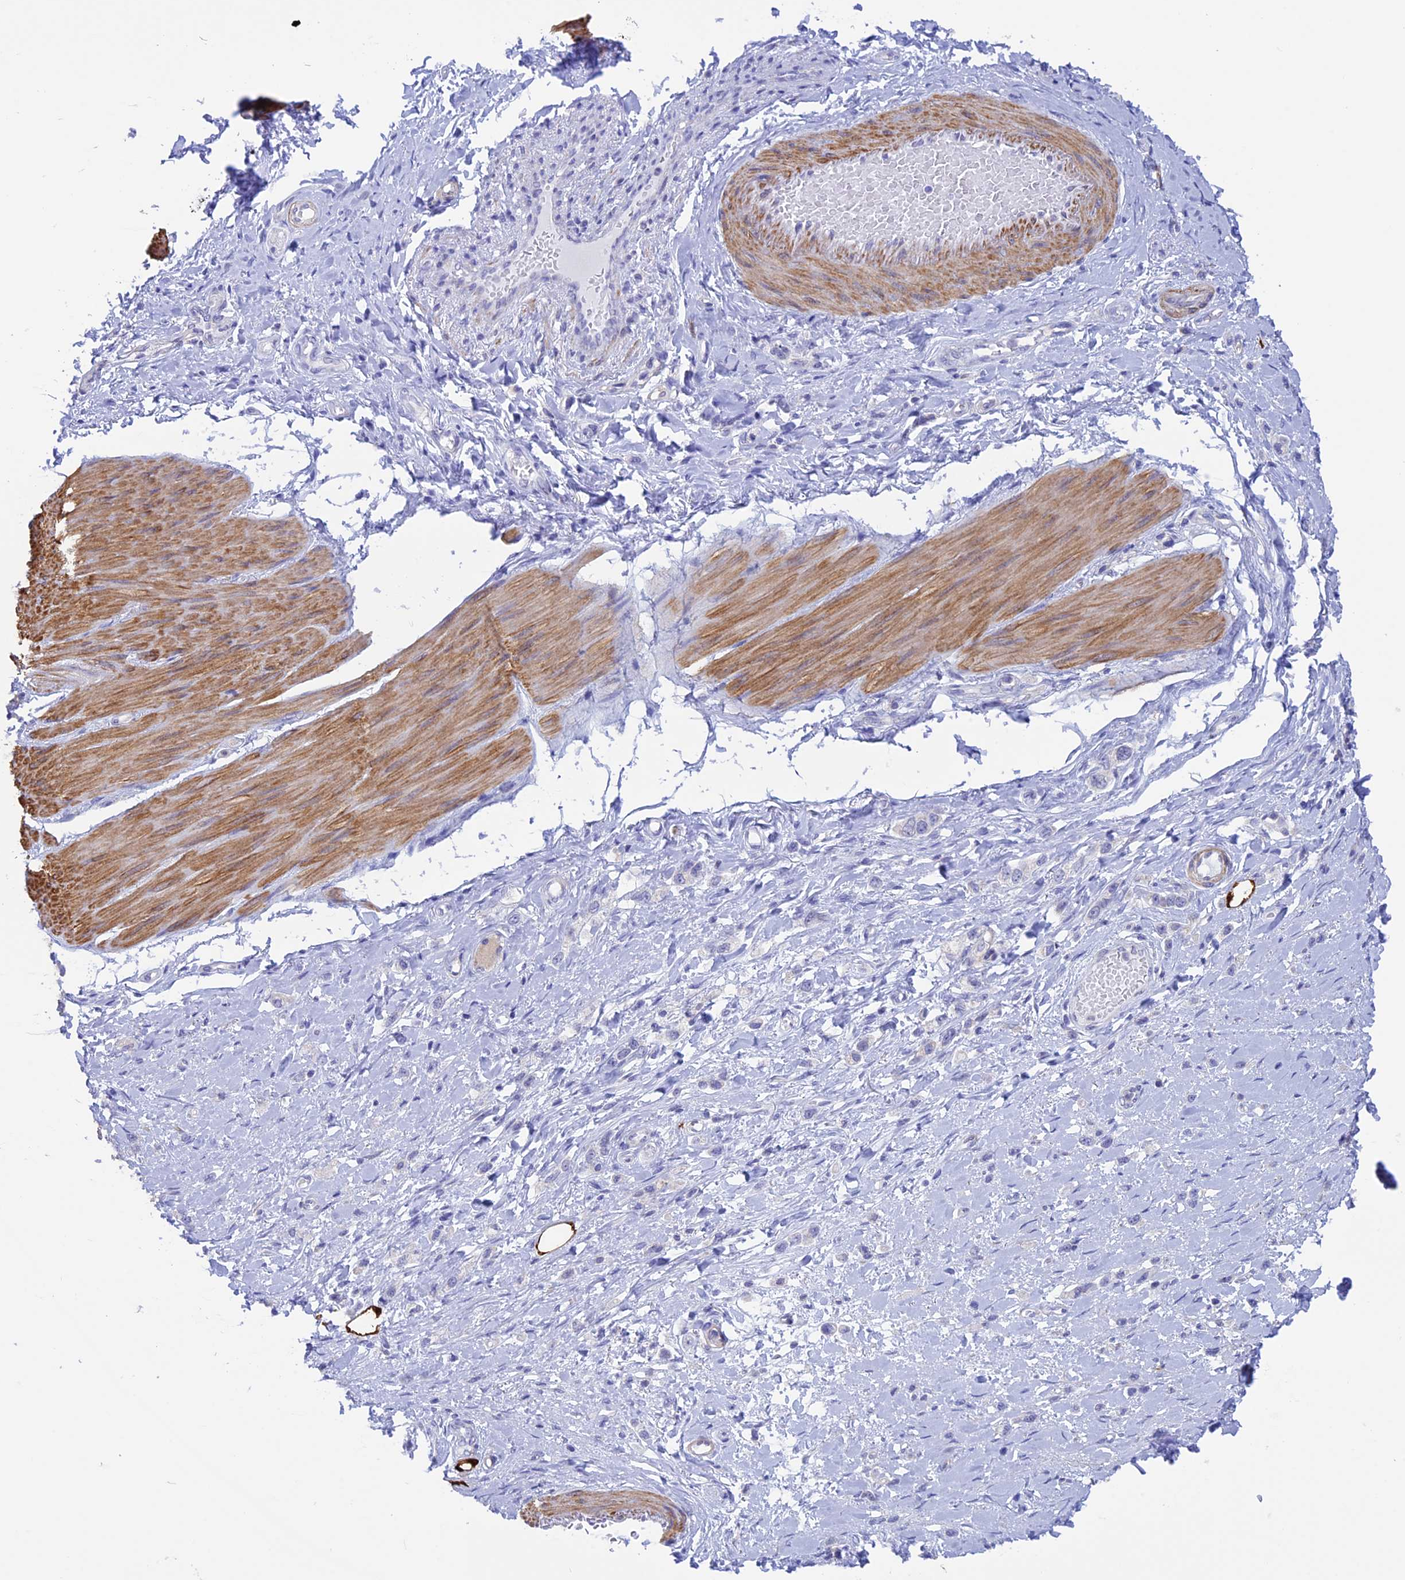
{"staining": {"intensity": "negative", "quantity": "none", "location": "none"}, "tissue": "stomach cancer", "cell_type": "Tumor cells", "image_type": "cancer", "snomed": [{"axis": "morphology", "description": "Adenocarcinoma, NOS"}, {"axis": "topography", "description": "Stomach"}], "caption": "There is no significant positivity in tumor cells of stomach cancer (adenocarcinoma).", "gene": "IGSF6", "patient": {"sex": "female", "age": 65}}